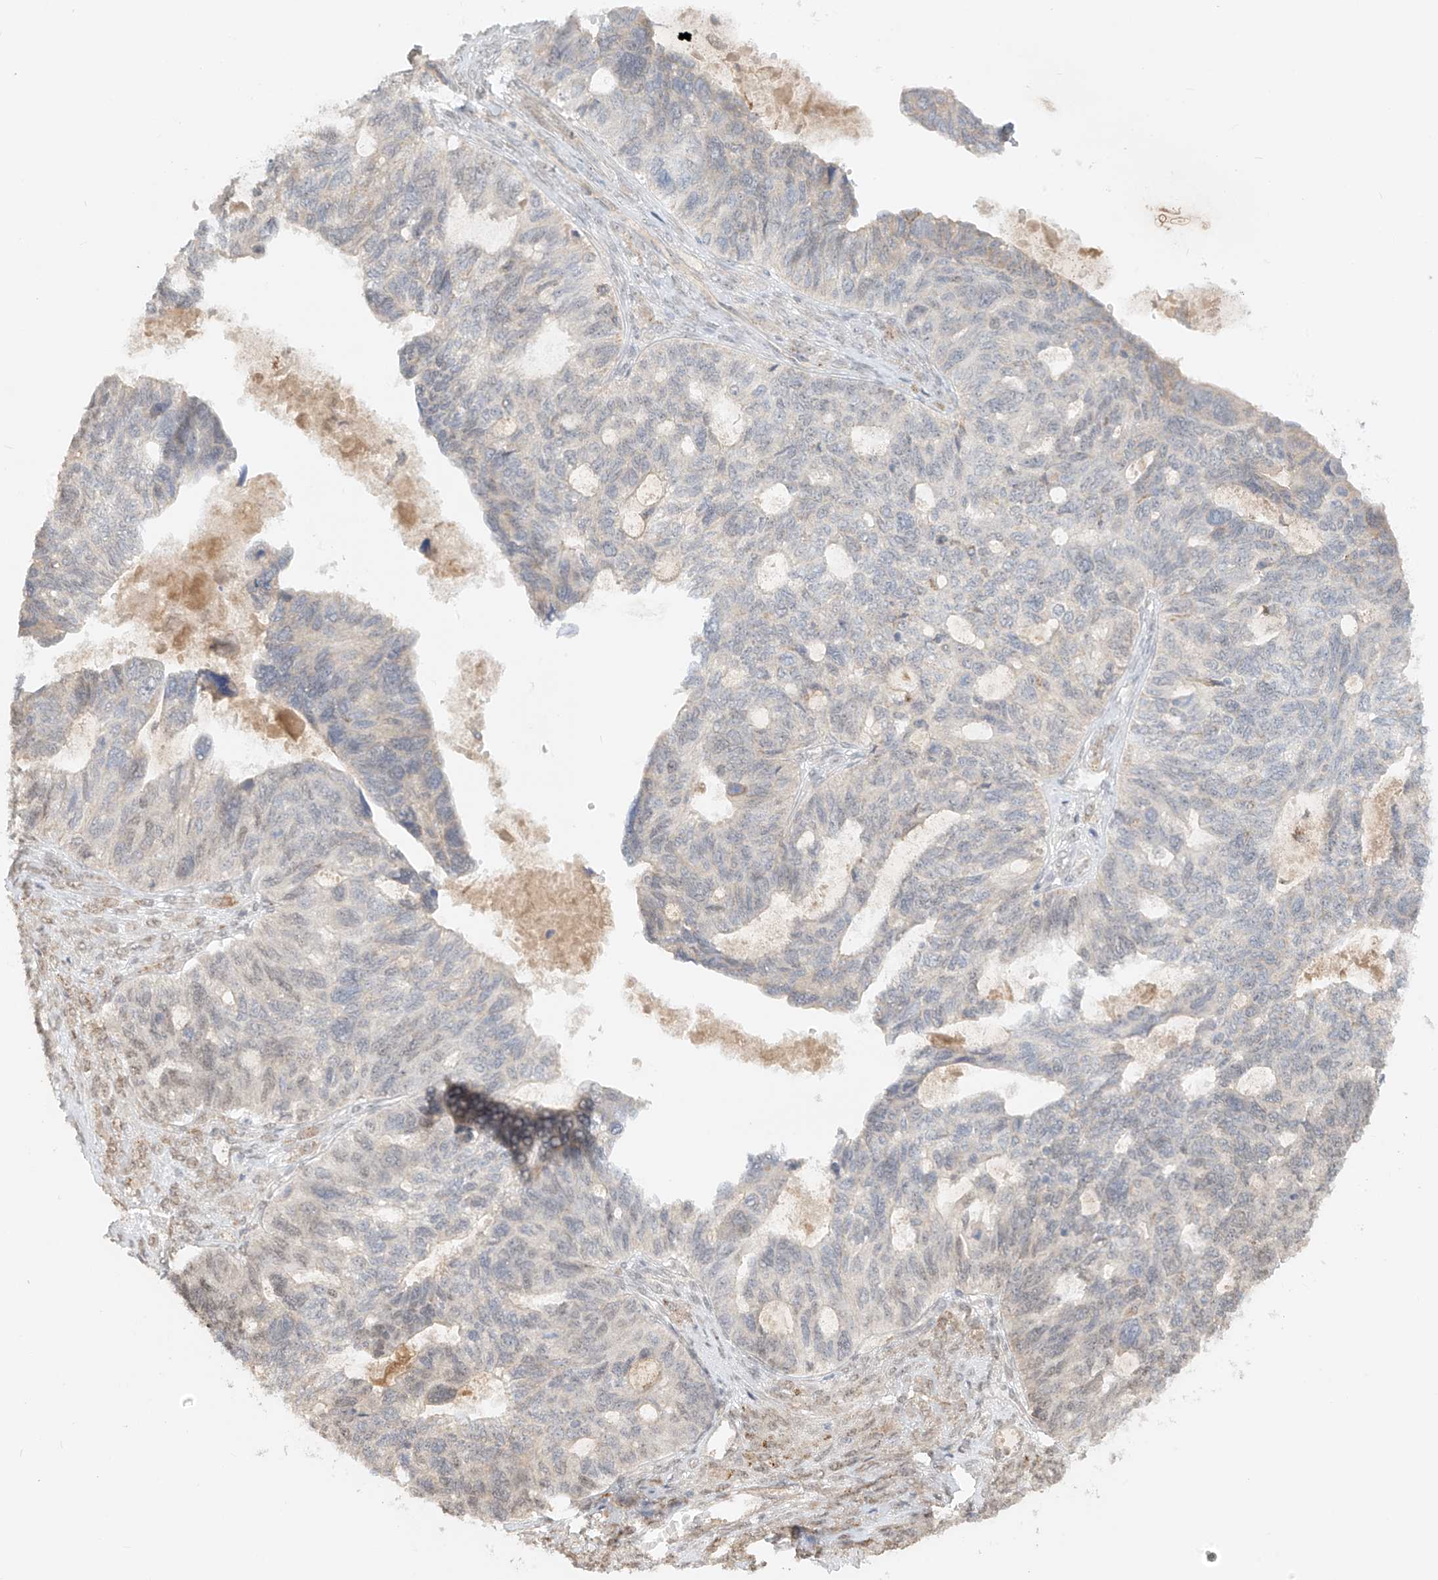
{"staining": {"intensity": "negative", "quantity": "none", "location": "none"}, "tissue": "ovarian cancer", "cell_type": "Tumor cells", "image_type": "cancer", "snomed": [{"axis": "morphology", "description": "Cystadenocarcinoma, serous, NOS"}, {"axis": "topography", "description": "Ovary"}], "caption": "Human ovarian serous cystadenocarcinoma stained for a protein using immunohistochemistry (IHC) exhibits no expression in tumor cells.", "gene": "ABCD1", "patient": {"sex": "female", "age": 79}}